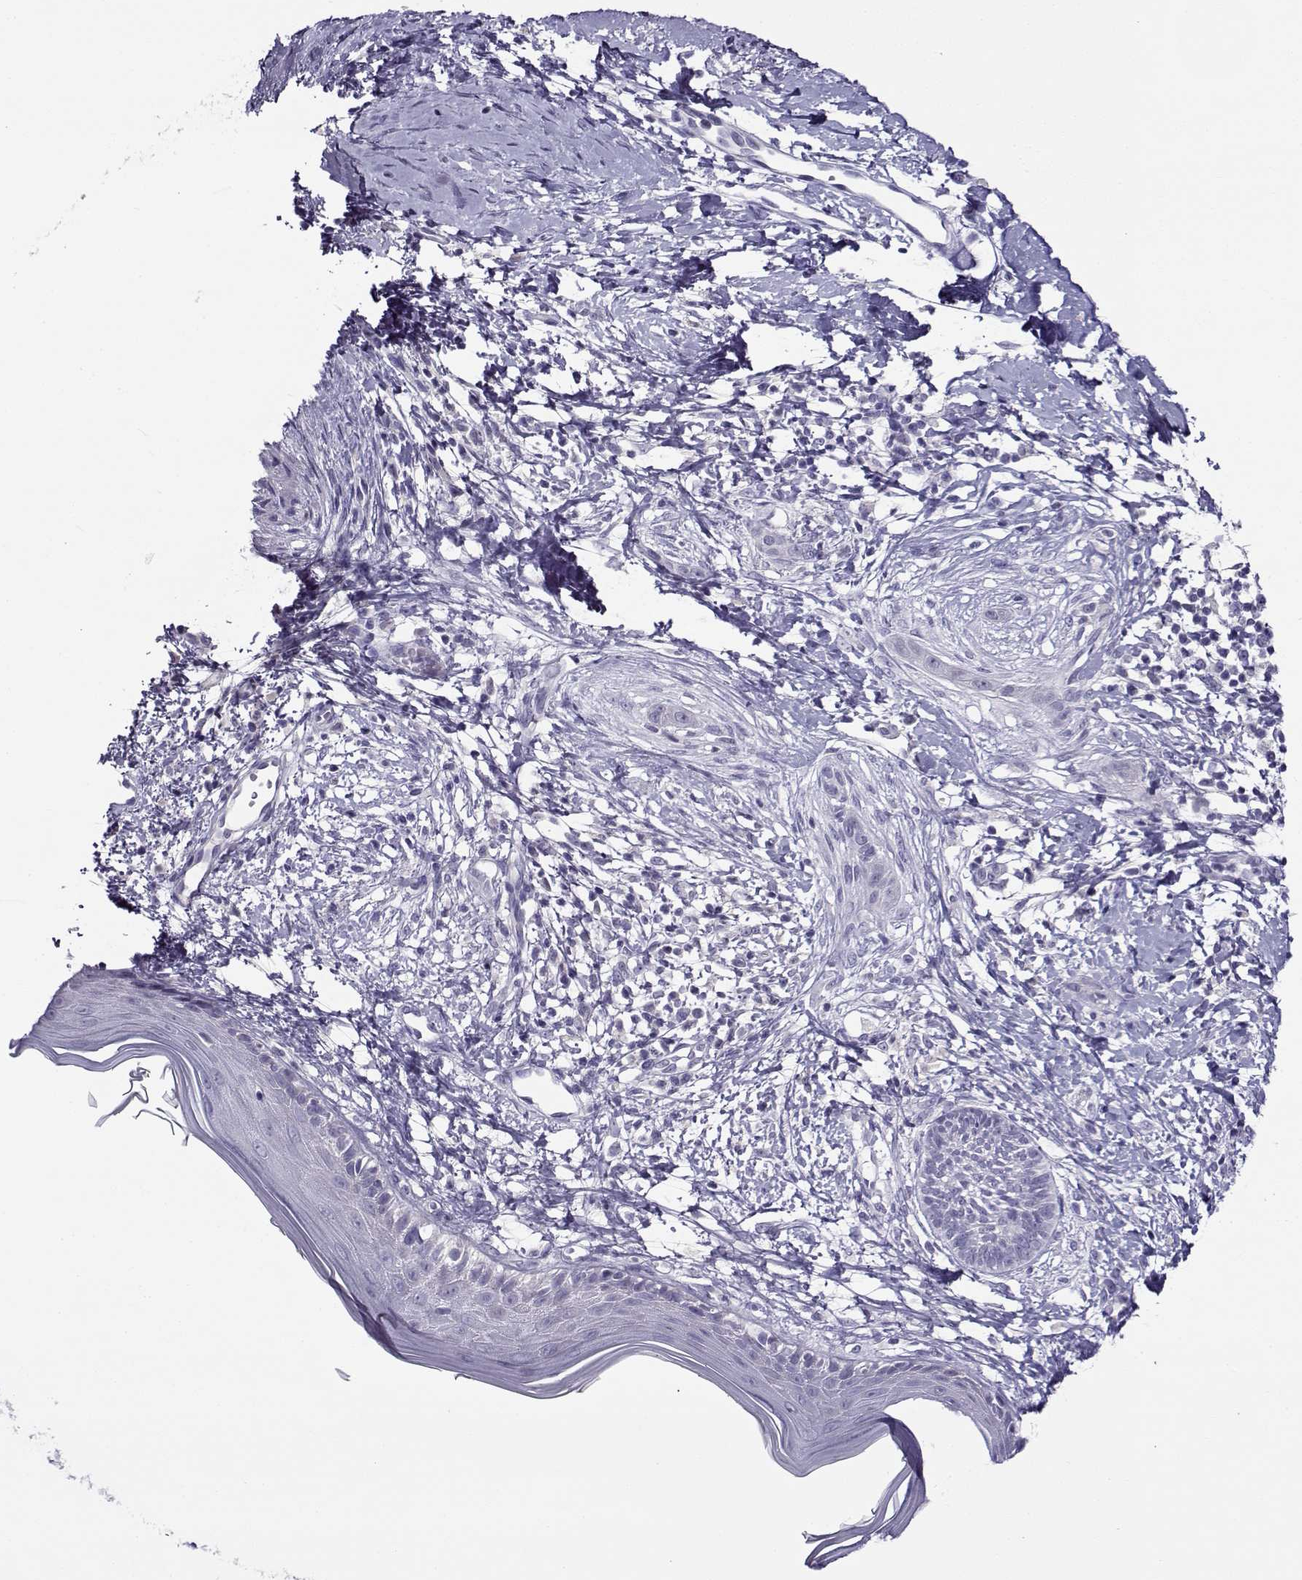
{"staining": {"intensity": "negative", "quantity": "none", "location": "none"}, "tissue": "skin cancer", "cell_type": "Tumor cells", "image_type": "cancer", "snomed": [{"axis": "morphology", "description": "Normal tissue, NOS"}, {"axis": "morphology", "description": "Basal cell carcinoma"}, {"axis": "topography", "description": "Skin"}], "caption": "Tumor cells are negative for protein expression in human skin cancer.", "gene": "FEZF1", "patient": {"sex": "male", "age": 84}}